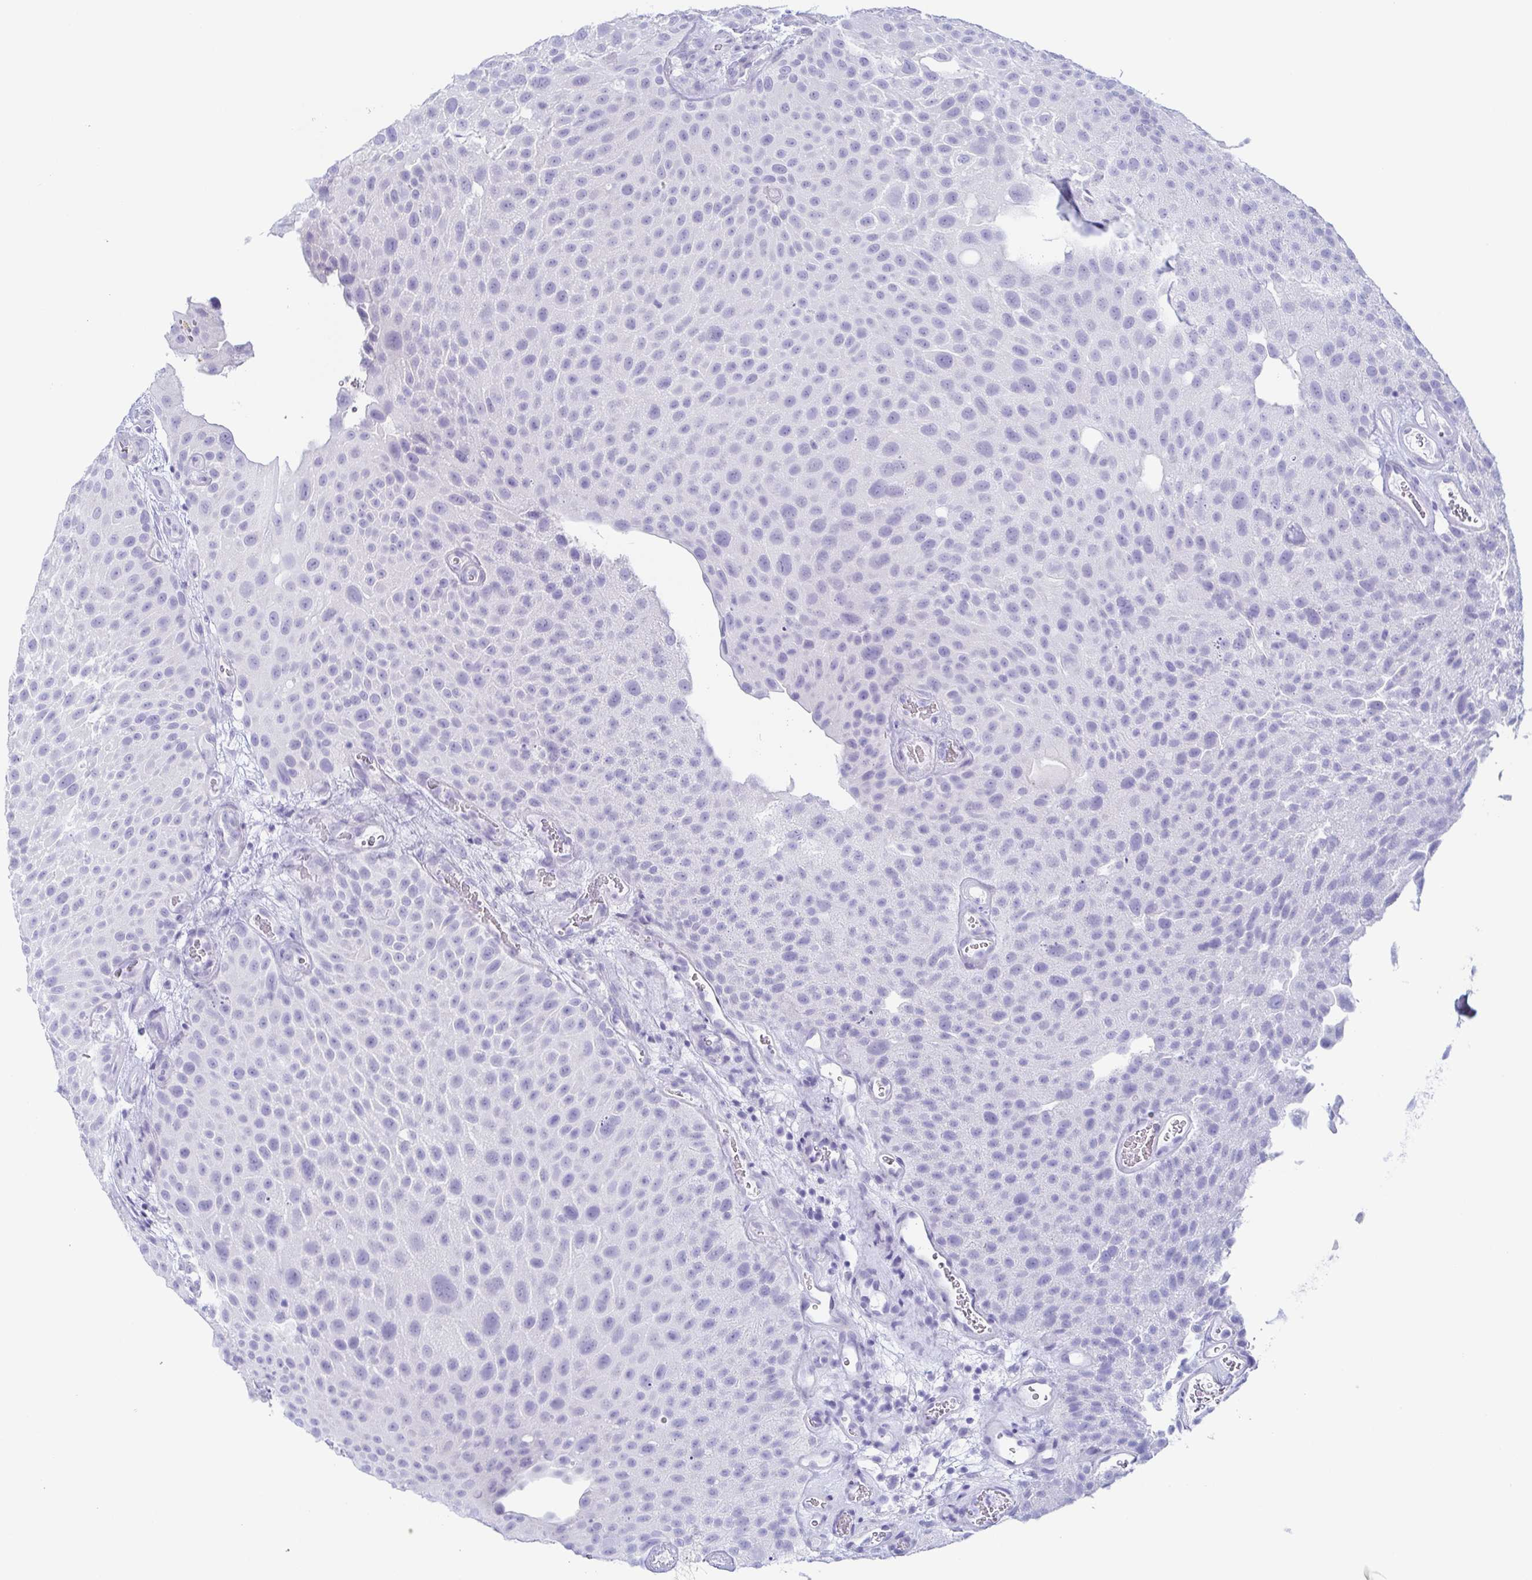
{"staining": {"intensity": "negative", "quantity": "none", "location": "none"}, "tissue": "urothelial cancer", "cell_type": "Tumor cells", "image_type": "cancer", "snomed": [{"axis": "morphology", "description": "Urothelial carcinoma, Low grade"}, {"axis": "topography", "description": "Urinary bladder"}], "caption": "Urothelial cancer stained for a protein using IHC shows no staining tumor cells.", "gene": "PRR4", "patient": {"sex": "male", "age": 72}}